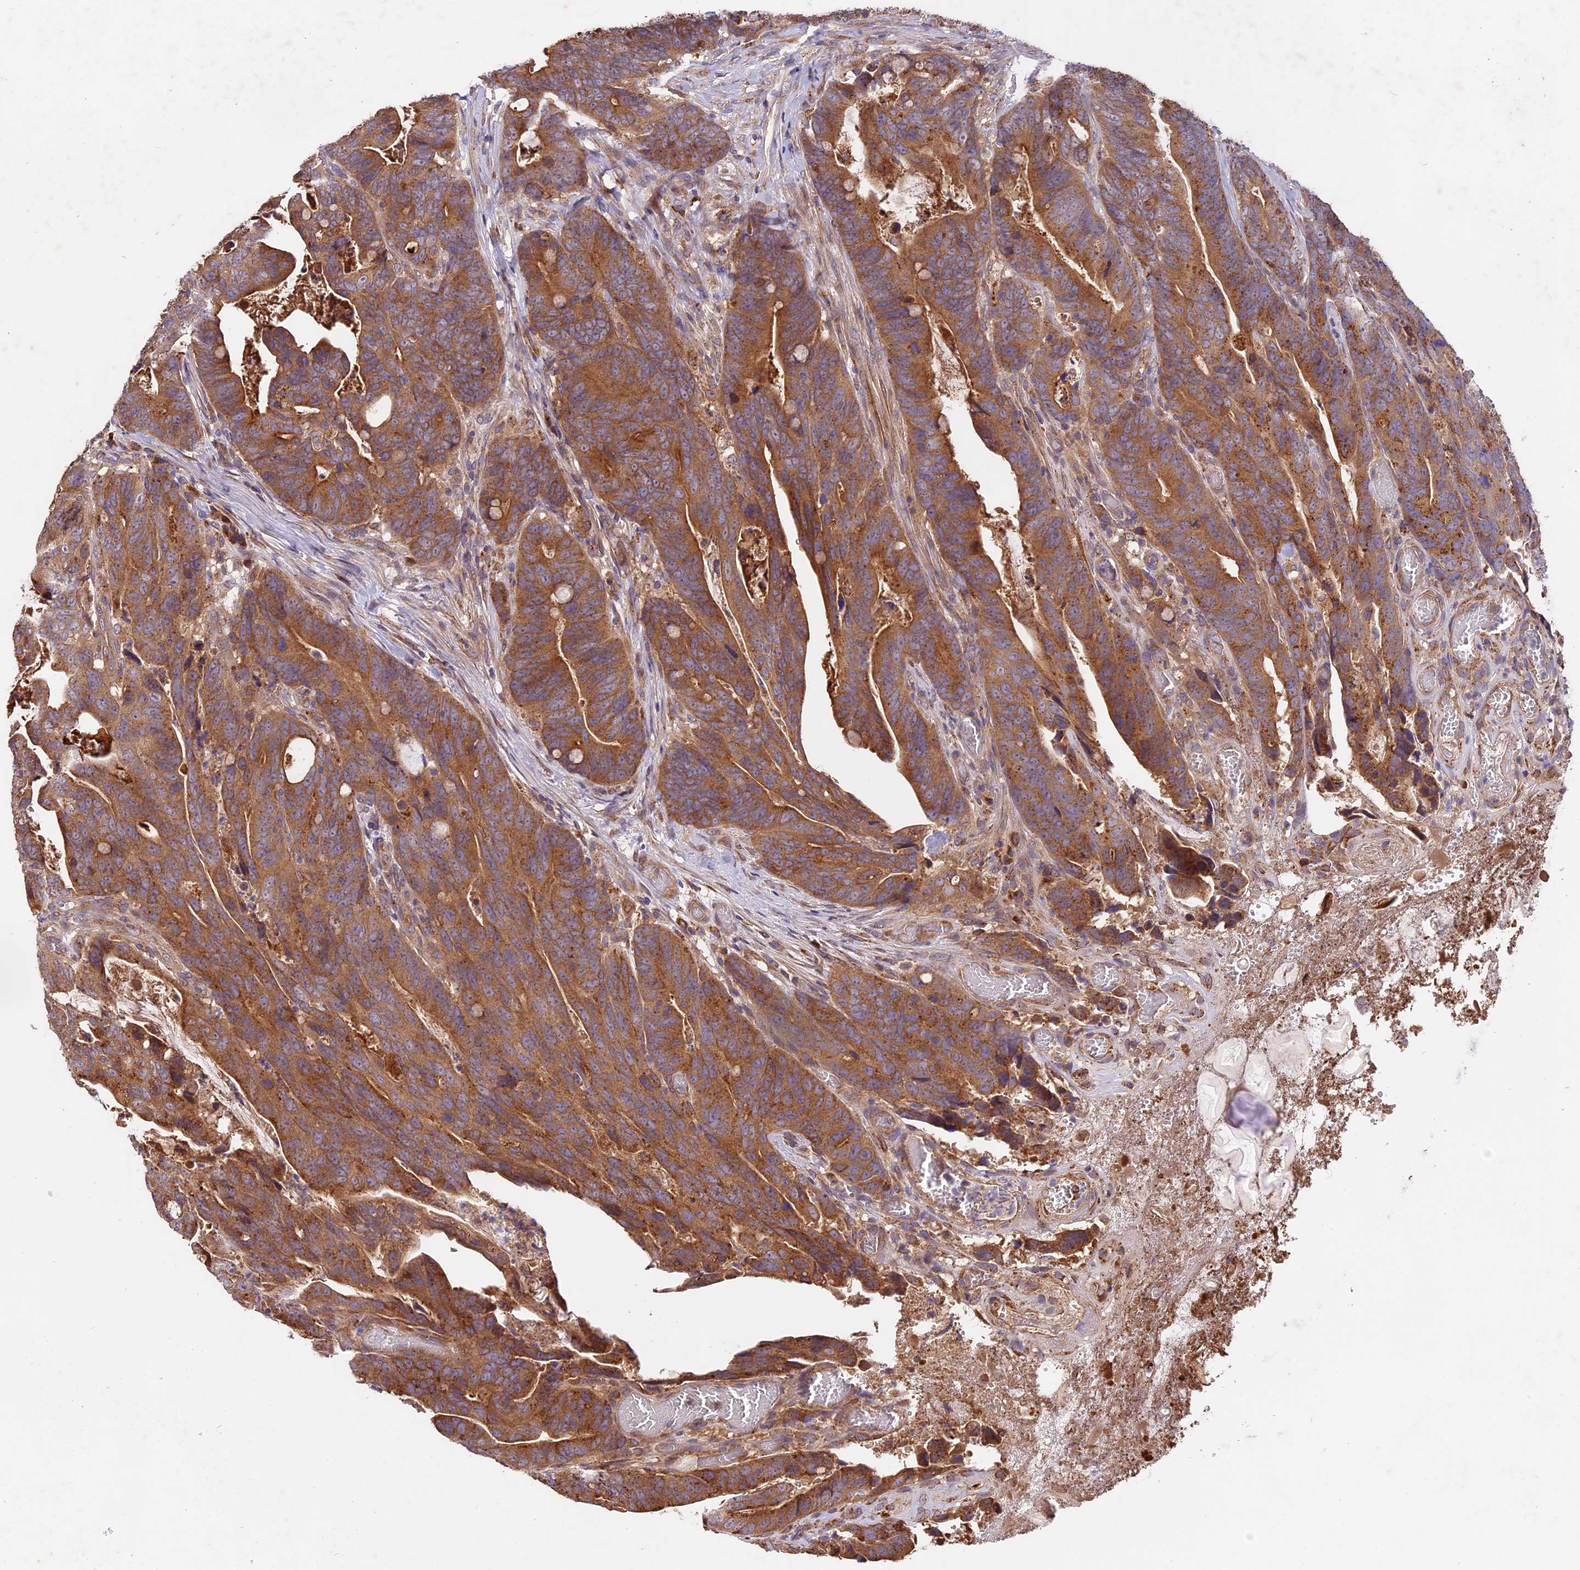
{"staining": {"intensity": "moderate", "quantity": ">75%", "location": "cytoplasmic/membranous"}, "tissue": "colorectal cancer", "cell_type": "Tumor cells", "image_type": "cancer", "snomed": [{"axis": "morphology", "description": "Adenocarcinoma, NOS"}, {"axis": "topography", "description": "Colon"}], "caption": "A high-resolution image shows IHC staining of colorectal adenocarcinoma, which shows moderate cytoplasmic/membranous expression in about >75% of tumor cells.", "gene": "COPE", "patient": {"sex": "female", "age": 82}}